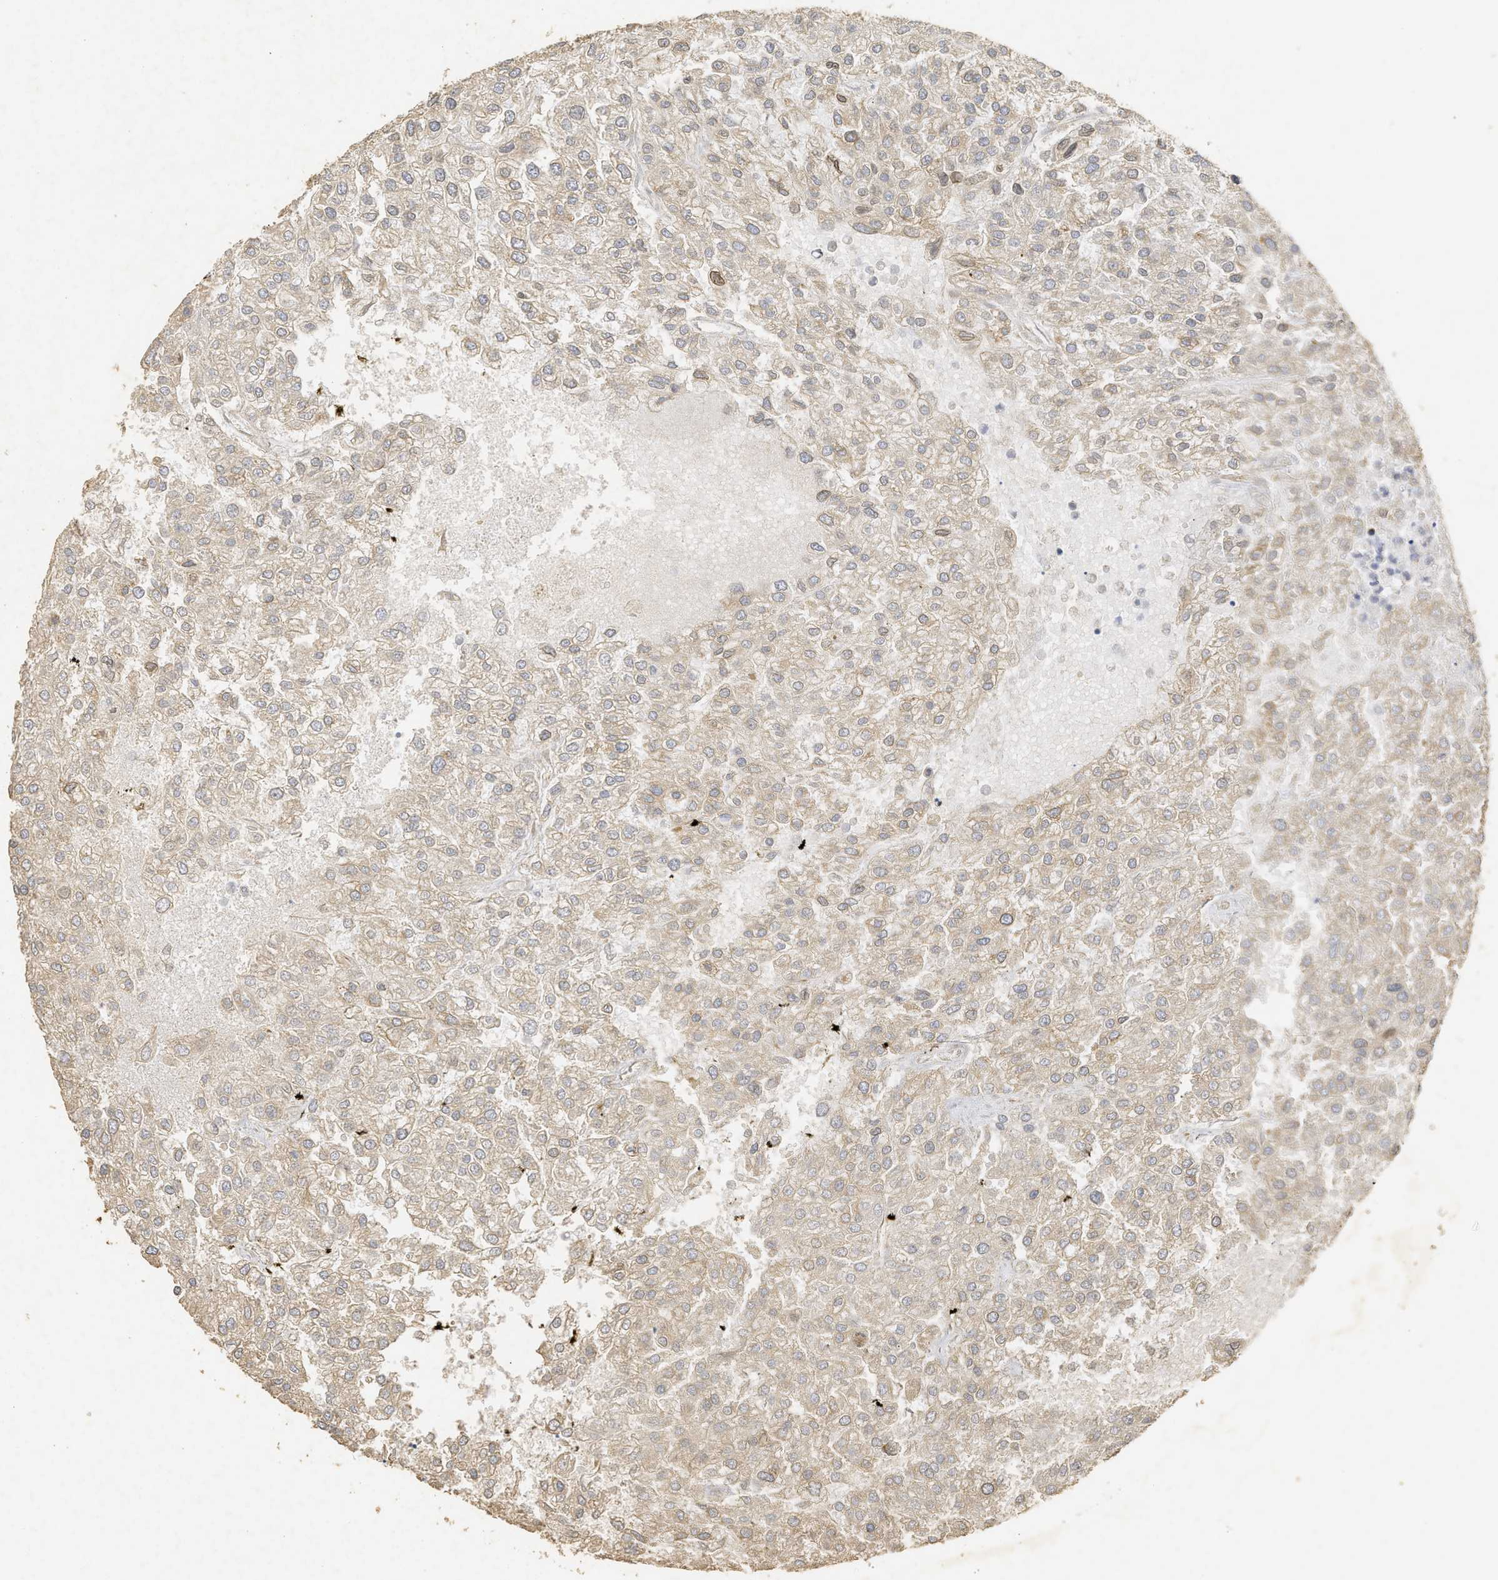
{"staining": {"intensity": "weak", "quantity": "<25%", "location": "cytoplasmic/membranous"}, "tissue": "renal cancer", "cell_type": "Tumor cells", "image_type": "cancer", "snomed": [{"axis": "morphology", "description": "Adenocarcinoma, NOS"}, {"axis": "topography", "description": "Kidney"}], "caption": "Renal cancer stained for a protein using IHC exhibits no expression tumor cells.", "gene": "NAV1", "patient": {"sex": "female", "age": 54}}